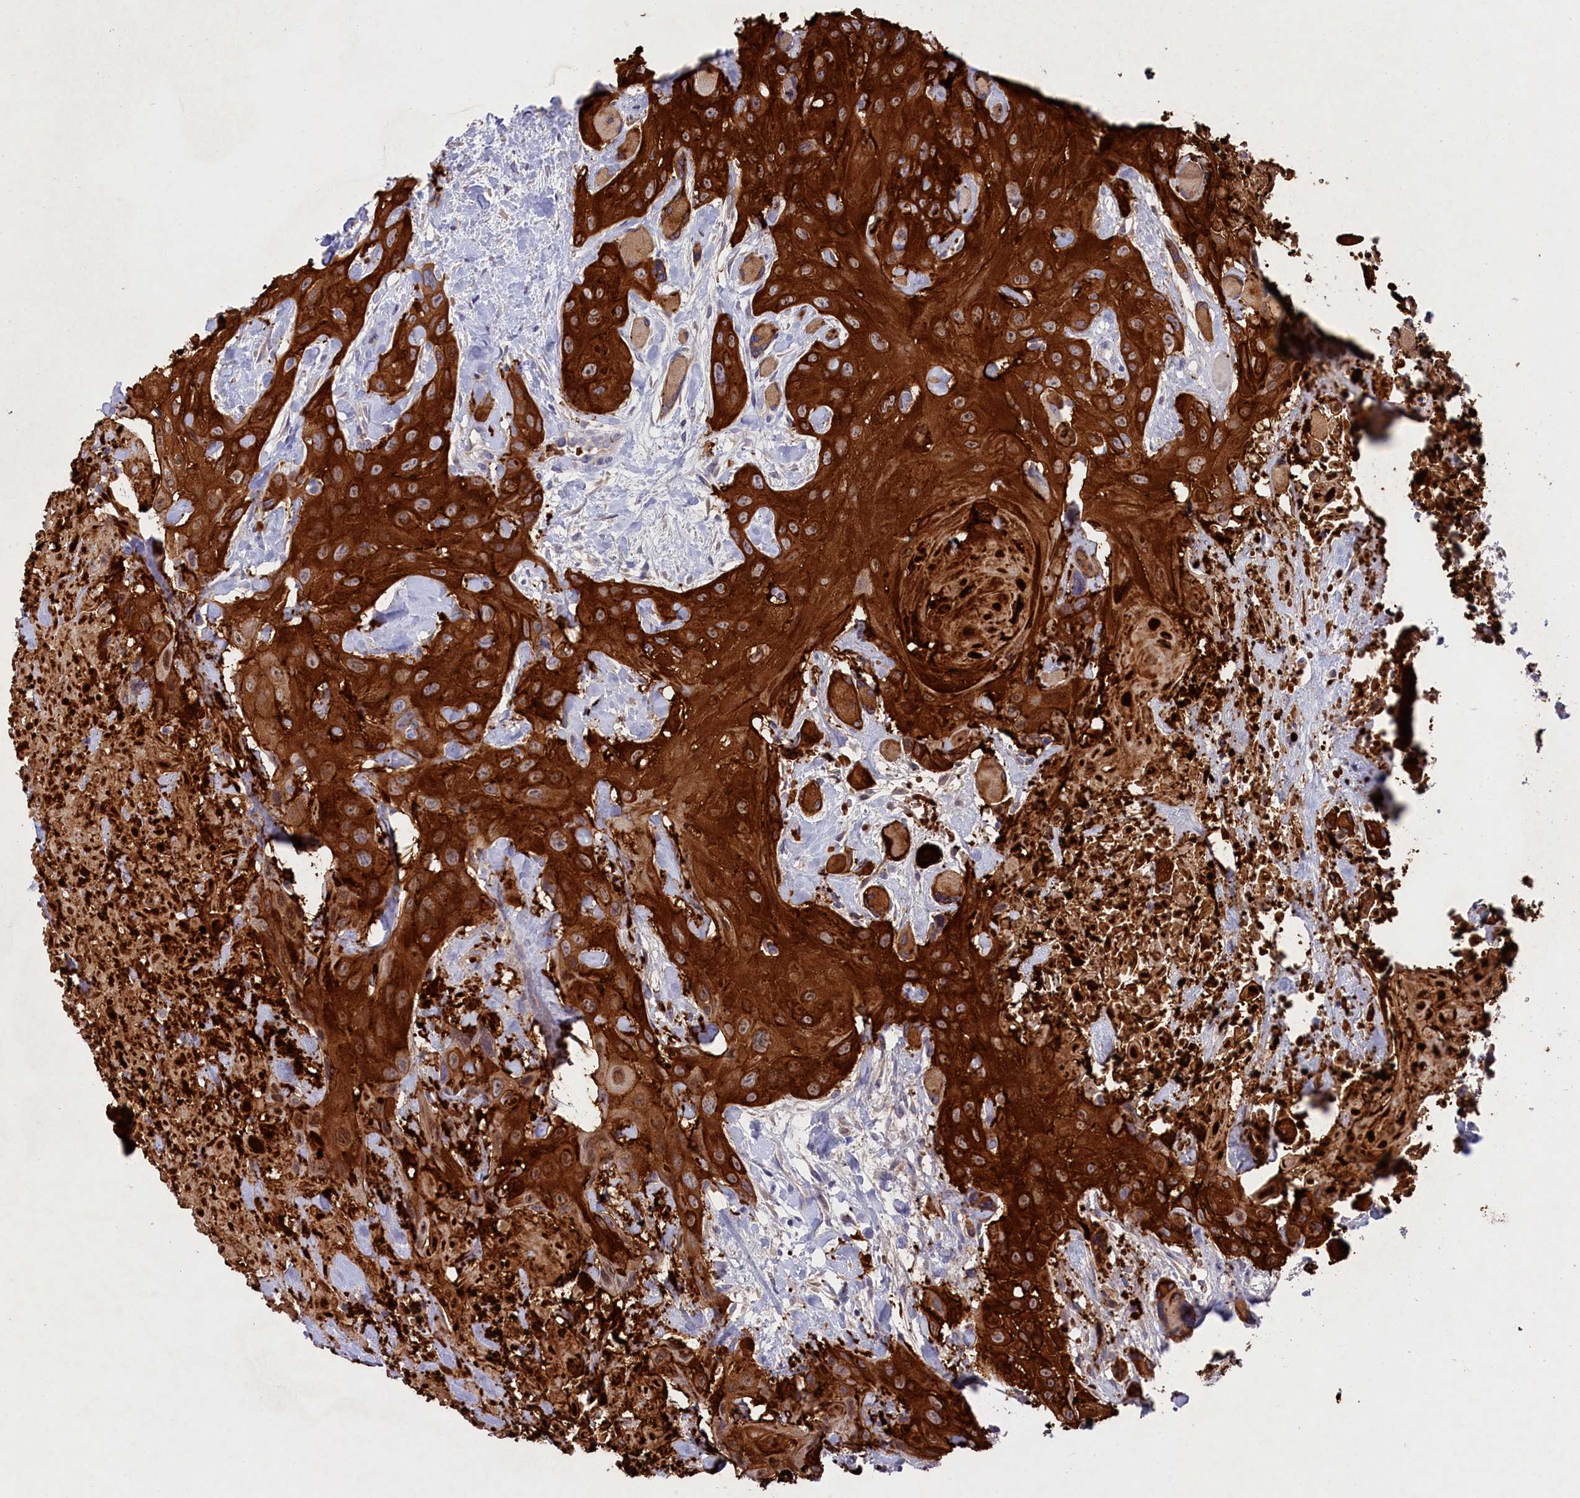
{"staining": {"intensity": "strong", "quantity": ">75%", "location": "cytoplasmic/membranous,nuclear"}, "tissue": "head and neck cancer", "cell_type": "Tumor cells", "image_type": "cancer", "snomed": [{"axis": "morphology", "description": "Squamous cell carcinoma, NOS"}, {"axis": "topography", "description": "Head-Neck"}], "caption": "A brown stain shows strong cytoplasmic/membranous and nuclear staining of a protein in head and neck cancer (squamous cell carcinoma) tumor cells.", "gene": "LHFPL4", "patient": {"sex": "male", "age": 81}}